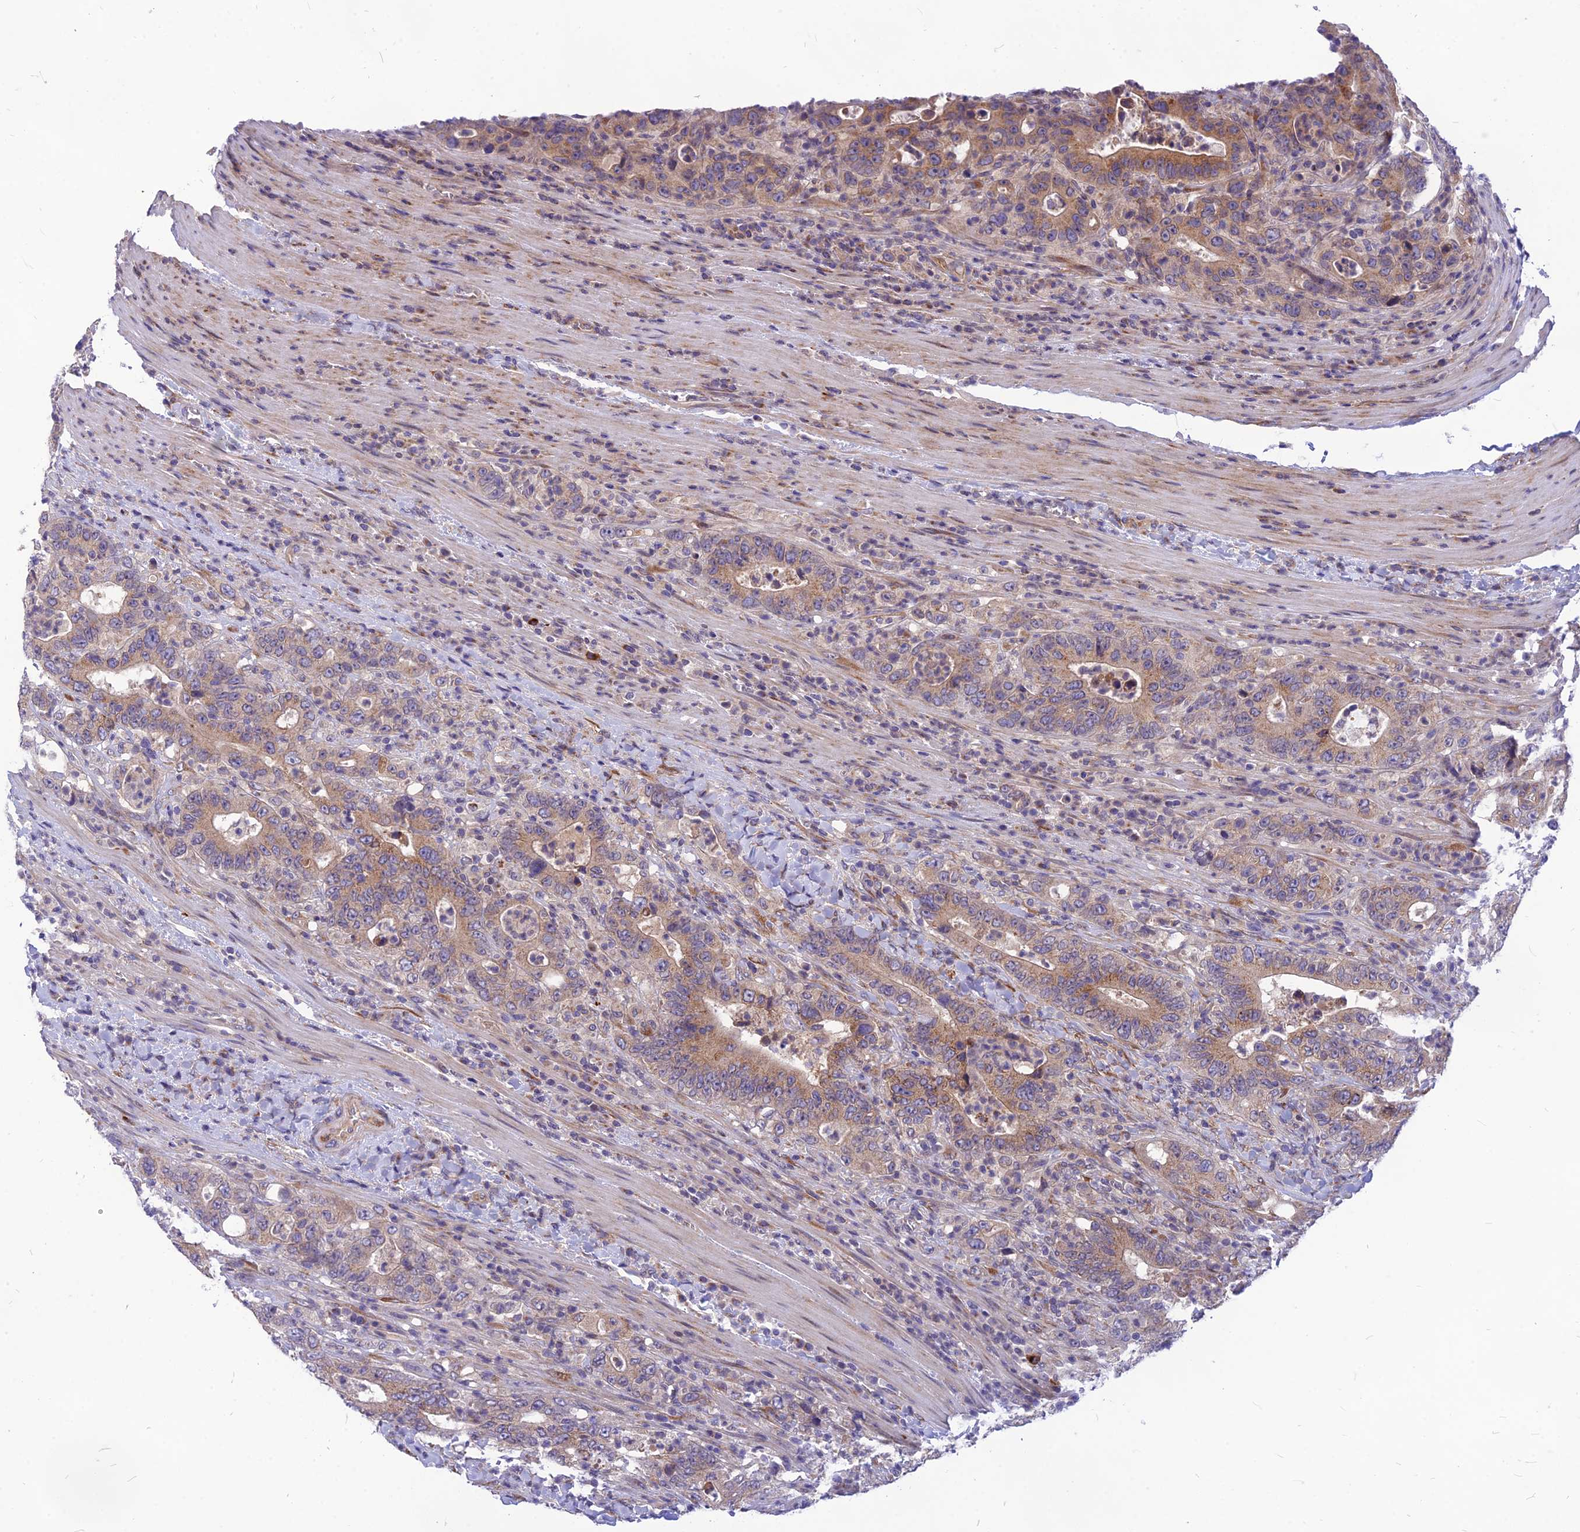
{"staining": {"intensity": "moderate", "quantity": ">75%", "location": "cytoplasmic/membranous"}, "tissue": "colorectal cancer", "cell_type": "Tumor cells", "image_type": "cancer", "snomed": [{"axis": "morphology", "description": "Adenocarcinoma, NOS"}, {"axis": "topography", "description": "Colon"}], "caption": "Brown immunohistochemical staining in colorectal cancer (adenocarcinoma) demonstrates moderate cytoplasmic/membranous expression in approximately >75% of tumor cells. The staining is performed using DAB (3,3'-diaminobenzidine) brown chromogen to label protein expression. The nuclei are counter-stained blue using hematoxylin.", "gene": "PTCD2", "patient": {"sex": "female", "age": 75}}